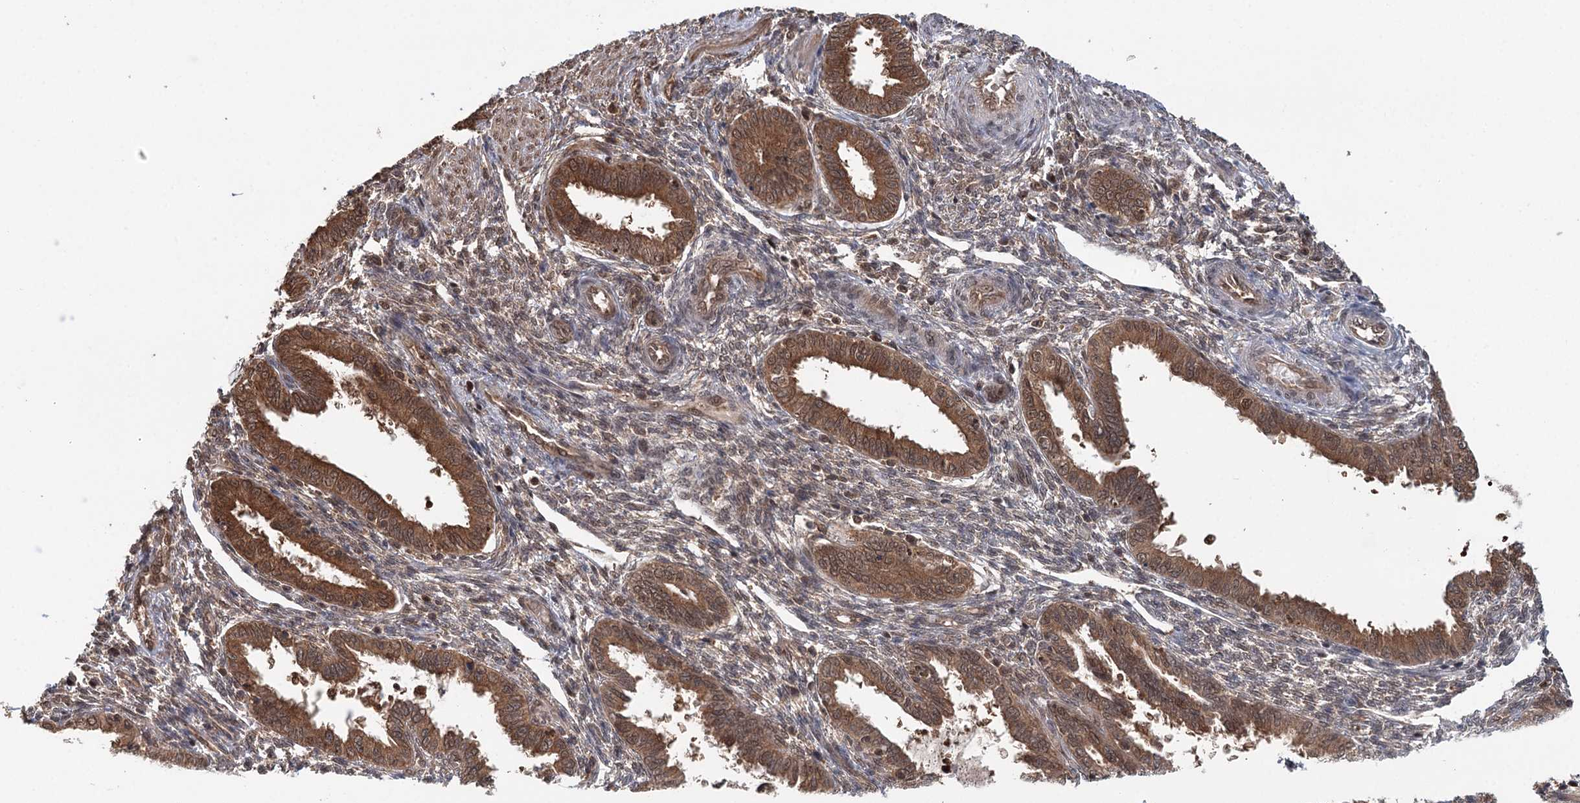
{"staining": {"intensity": "moderate", "quantity": "25%-75%", "location": "cytoplasmic/membranous,nuclear"}, "tissue": "endometrium", "cell_type": "Cells in endometrial stroma", "image_type": "normal", "snomed": [{"axis": "morphology", "description": "Normal tissue, NOS"}, {"axis": "topography", "description": "Endometrium"}], "caption": "Protein expression by immunohistochemistry (IHC) exhibits moderate cytoplasmic/membranous,nuclear positivity in approximately 25%-75% of cells in endometrial stroma in unremarkable endometrium. Nuclei are stained in blue.", "gene": "N6AMT1", "patient": {"sex": "female", "age": 33}}